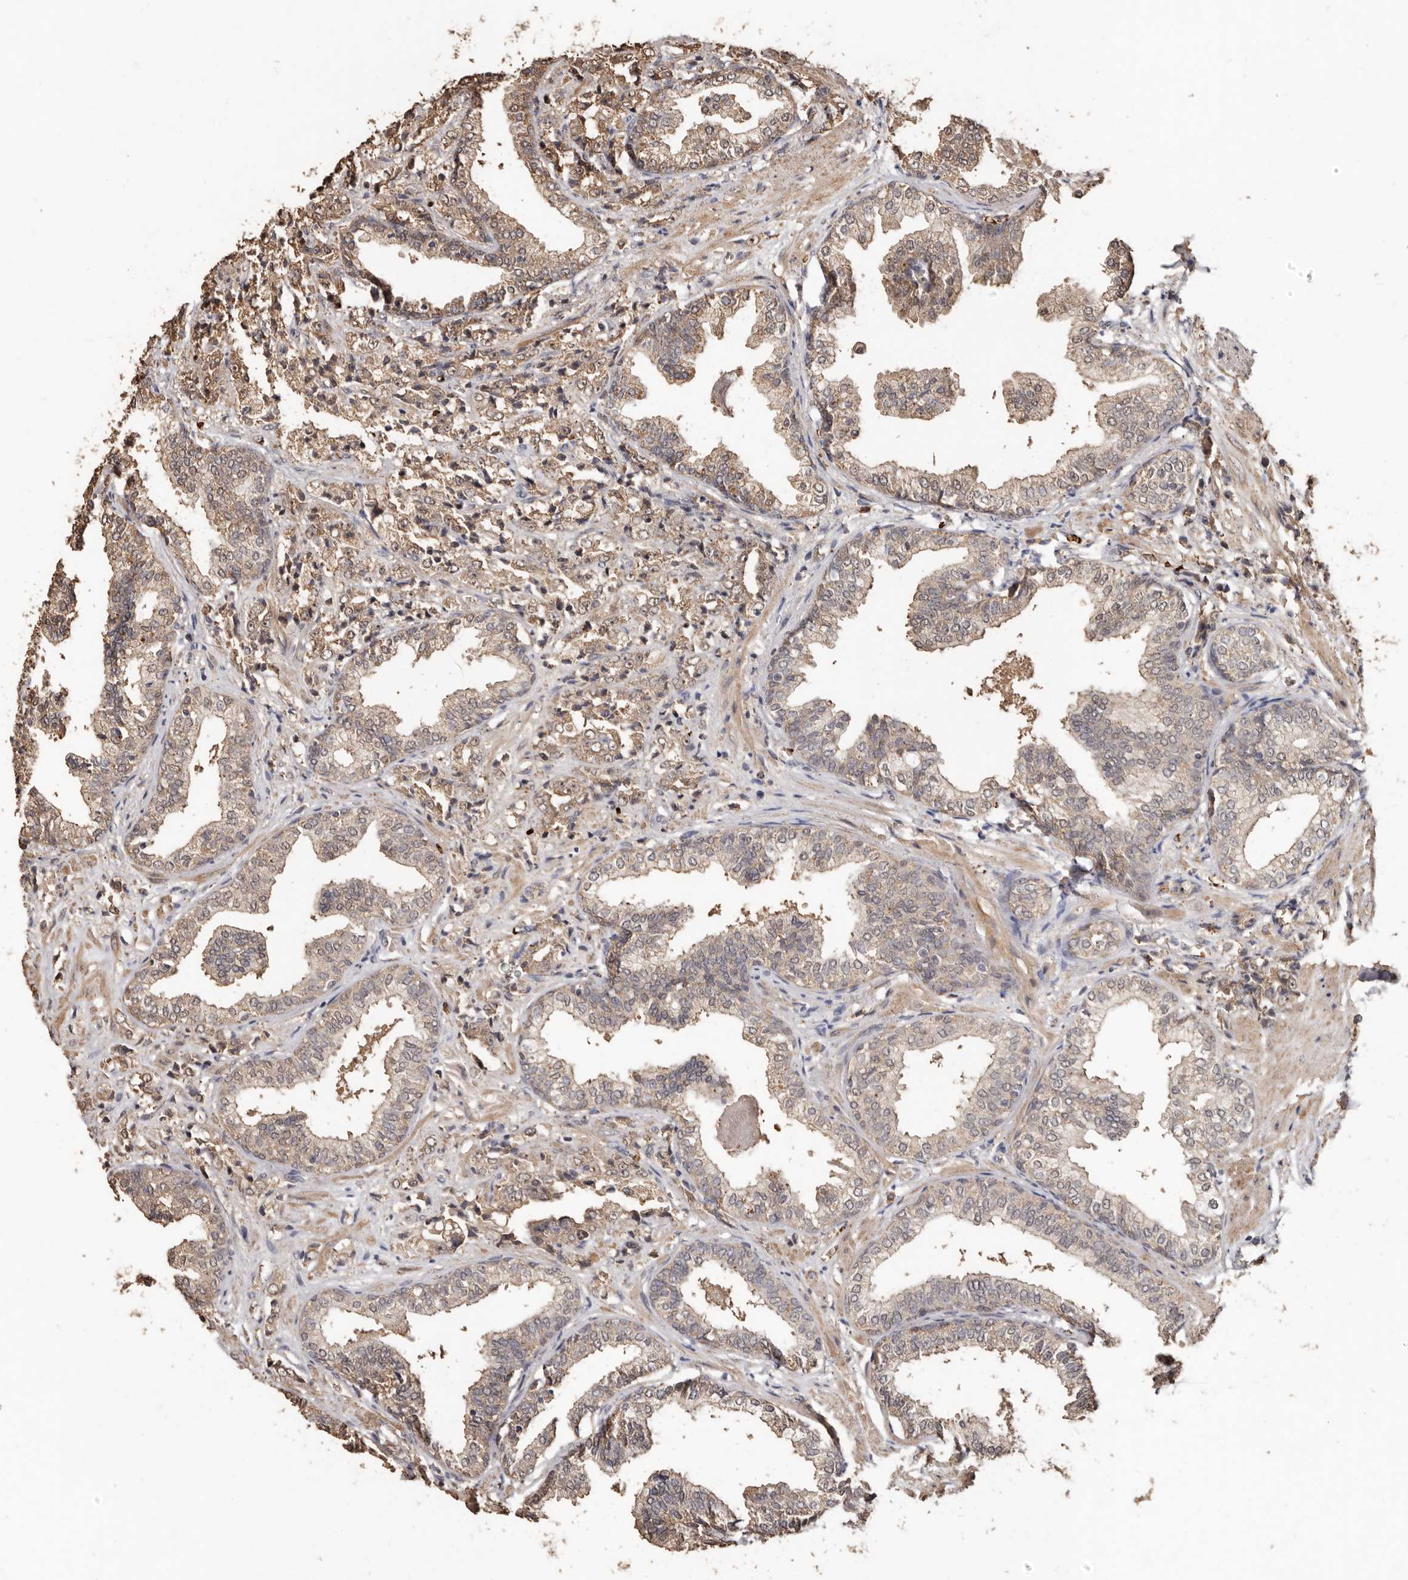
{"staining": {"intensity": "weak", "quantity": ">75%", "location": "cytoplasmic/membranous"}, "tissue": "prostate cancer", "cell_type": "Tumor cells", "image_type": "cancer", "snomed": [{"axis": "morphology", "description": "Adenocarcinoma, High grade"}, {"axis": "topography", "description": "Prostate"}], "caption": "Protein expression analysis of prostate cancer reveals weak cytoplasmic/membranous expression in approximately >75% of tumor cells.", "gene": "GRAMD2A", "patient": {"sex": "male", "age": 71}}